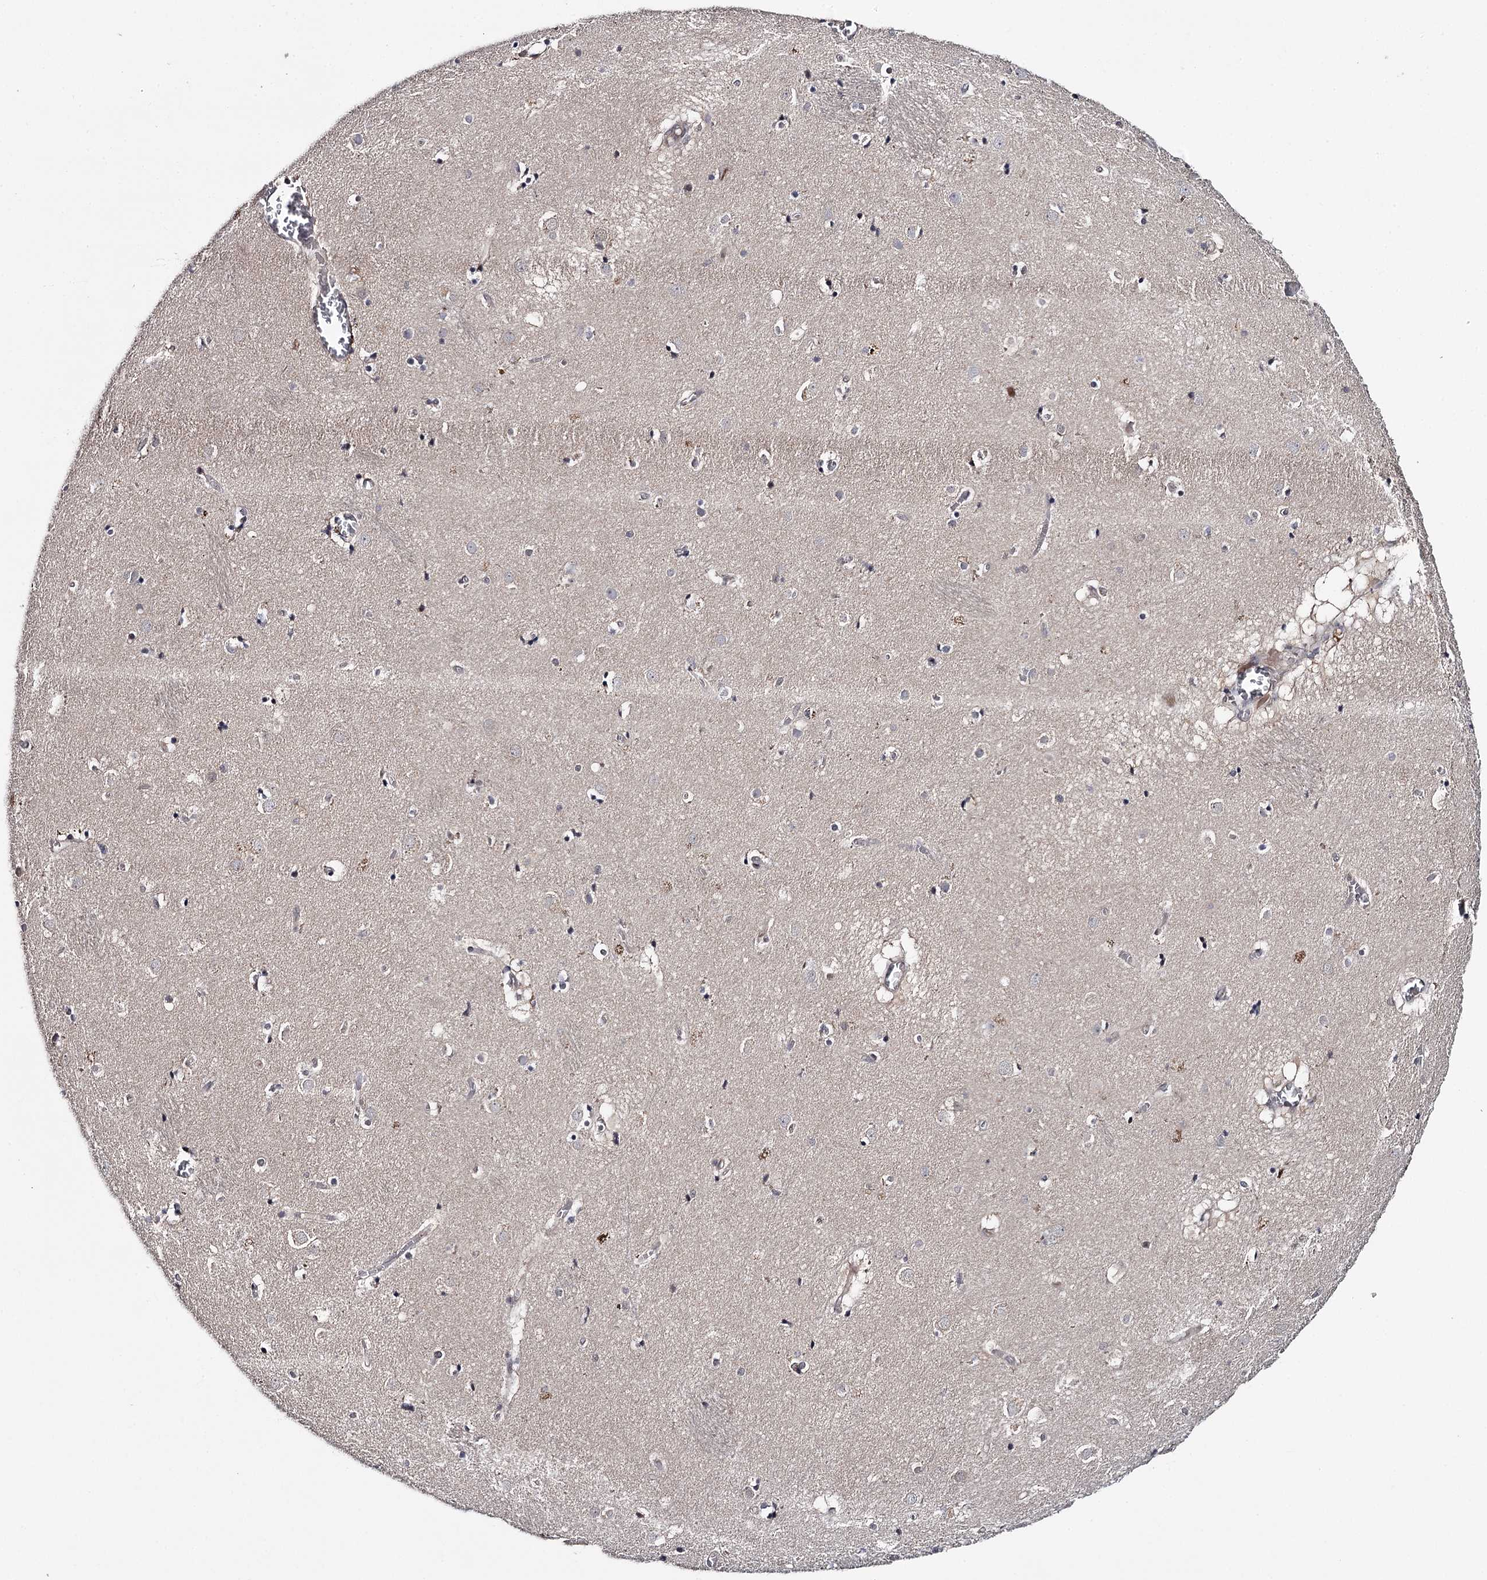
{"staining": {"intensity": "negative", "quantity": "none", "location": "none"}, "tissue": "caudate", "cell_type": "Glial cells", "image_type": "normal", "snomed": [{"axis": "morphology", "description": "Normal tissue, NOS"}, {"axis": "topography", "description": "Lateral ventricle wall"}], "caption": "An IHC image of normal caudate is shown. There is no staining in glial cells of caudate.", "gene": "GTSF1", "patient": {"sex": "male", "age": 70}}